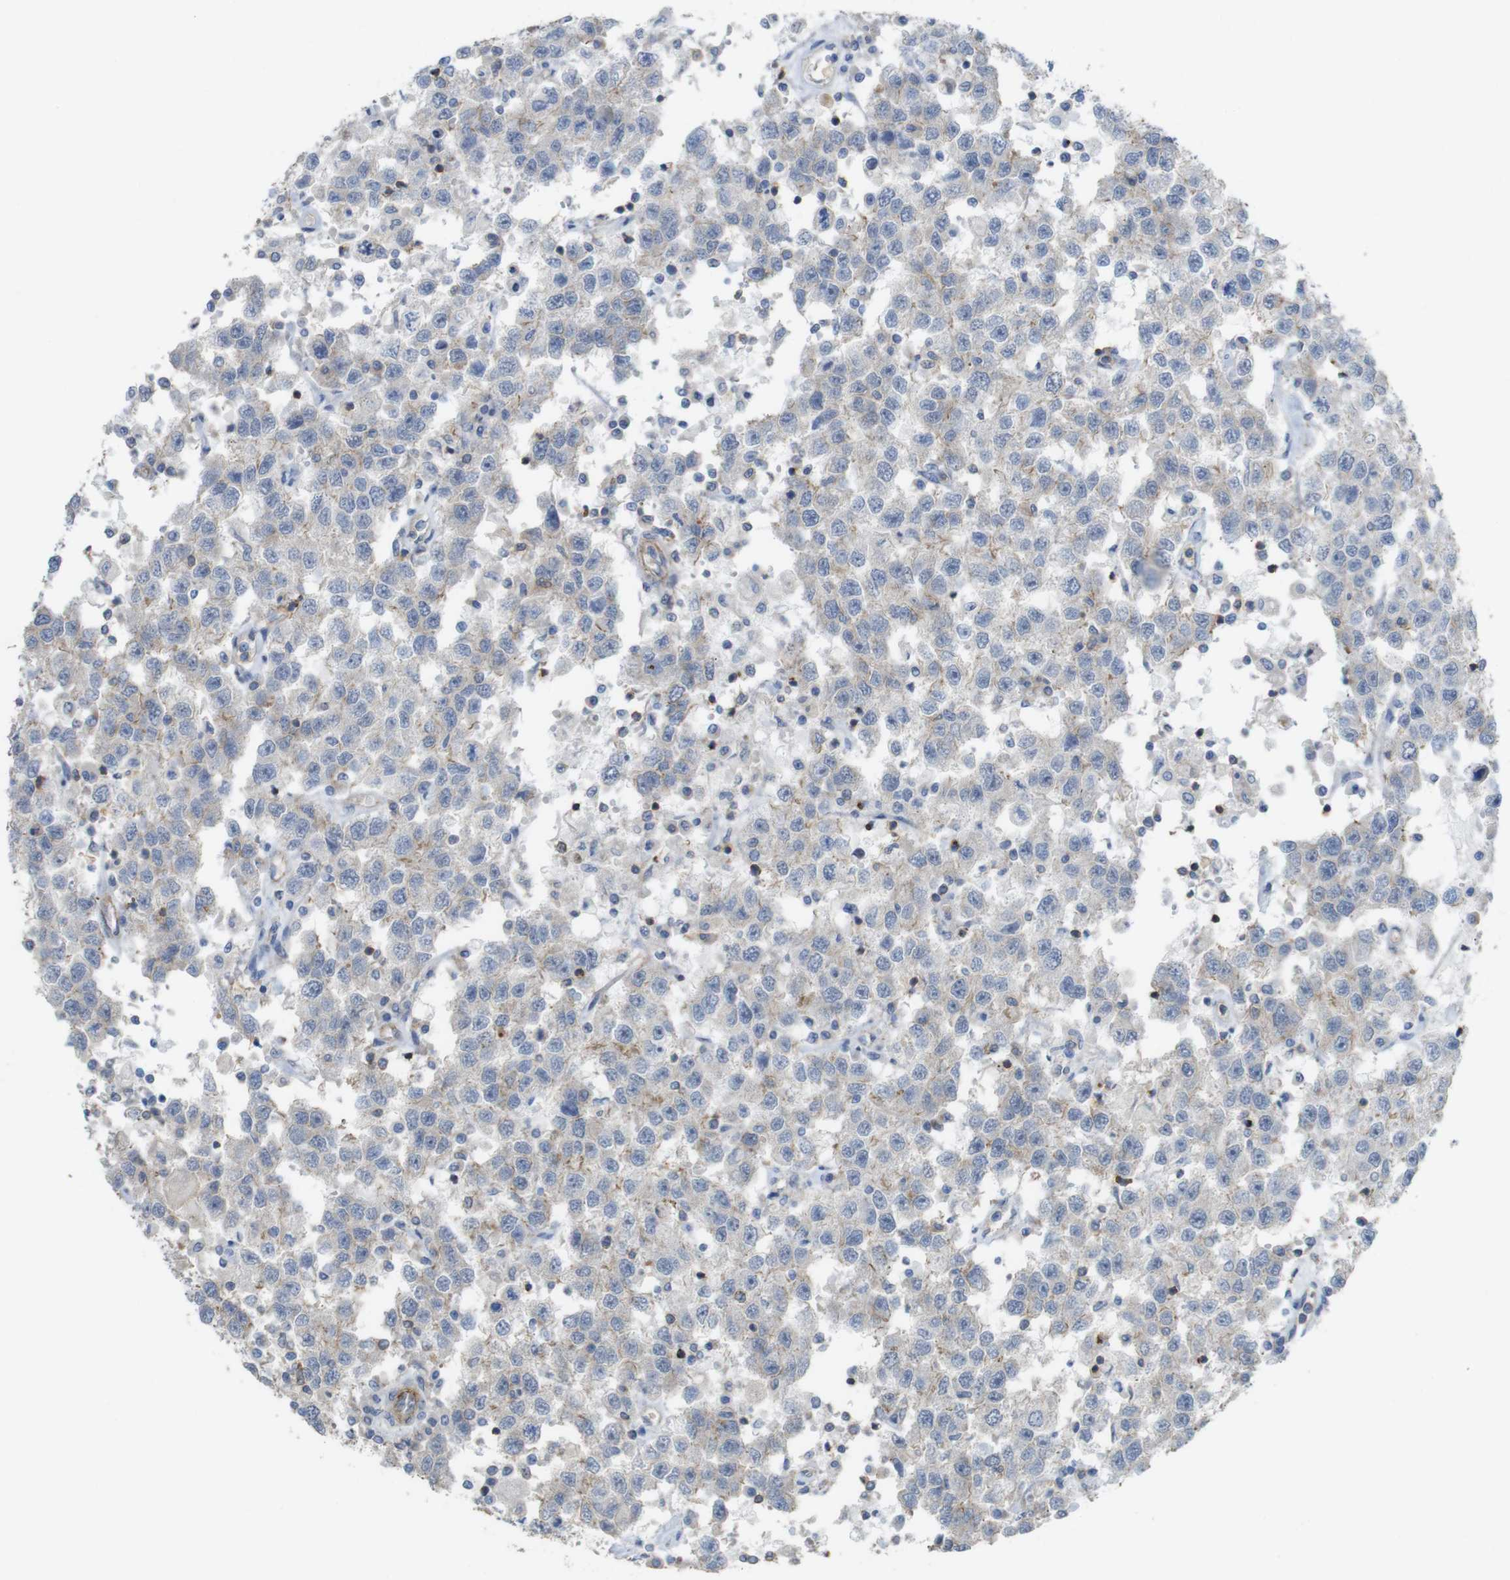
{"staining": {"intensity": "weak", "quantity": "25%-75%", "location": "cytoplasmic/membranous"}, "tissue": "testis cancer", "cell_type": "Tumor cells", "image_type": "cancer", "snomed": [{"axis": "morphology", "description": "Seminoma, NOS"}, {"axis": "topography", "description": "Testis"}], "caption": "Brown immunohistochemical staining in human testis seminoma exhibits weak cytoplasmic/membranous positivity in approximately 25%-75% of tumor cells.", "gene": "PREX2", "patient": {"sex": "male", "age": 41}}